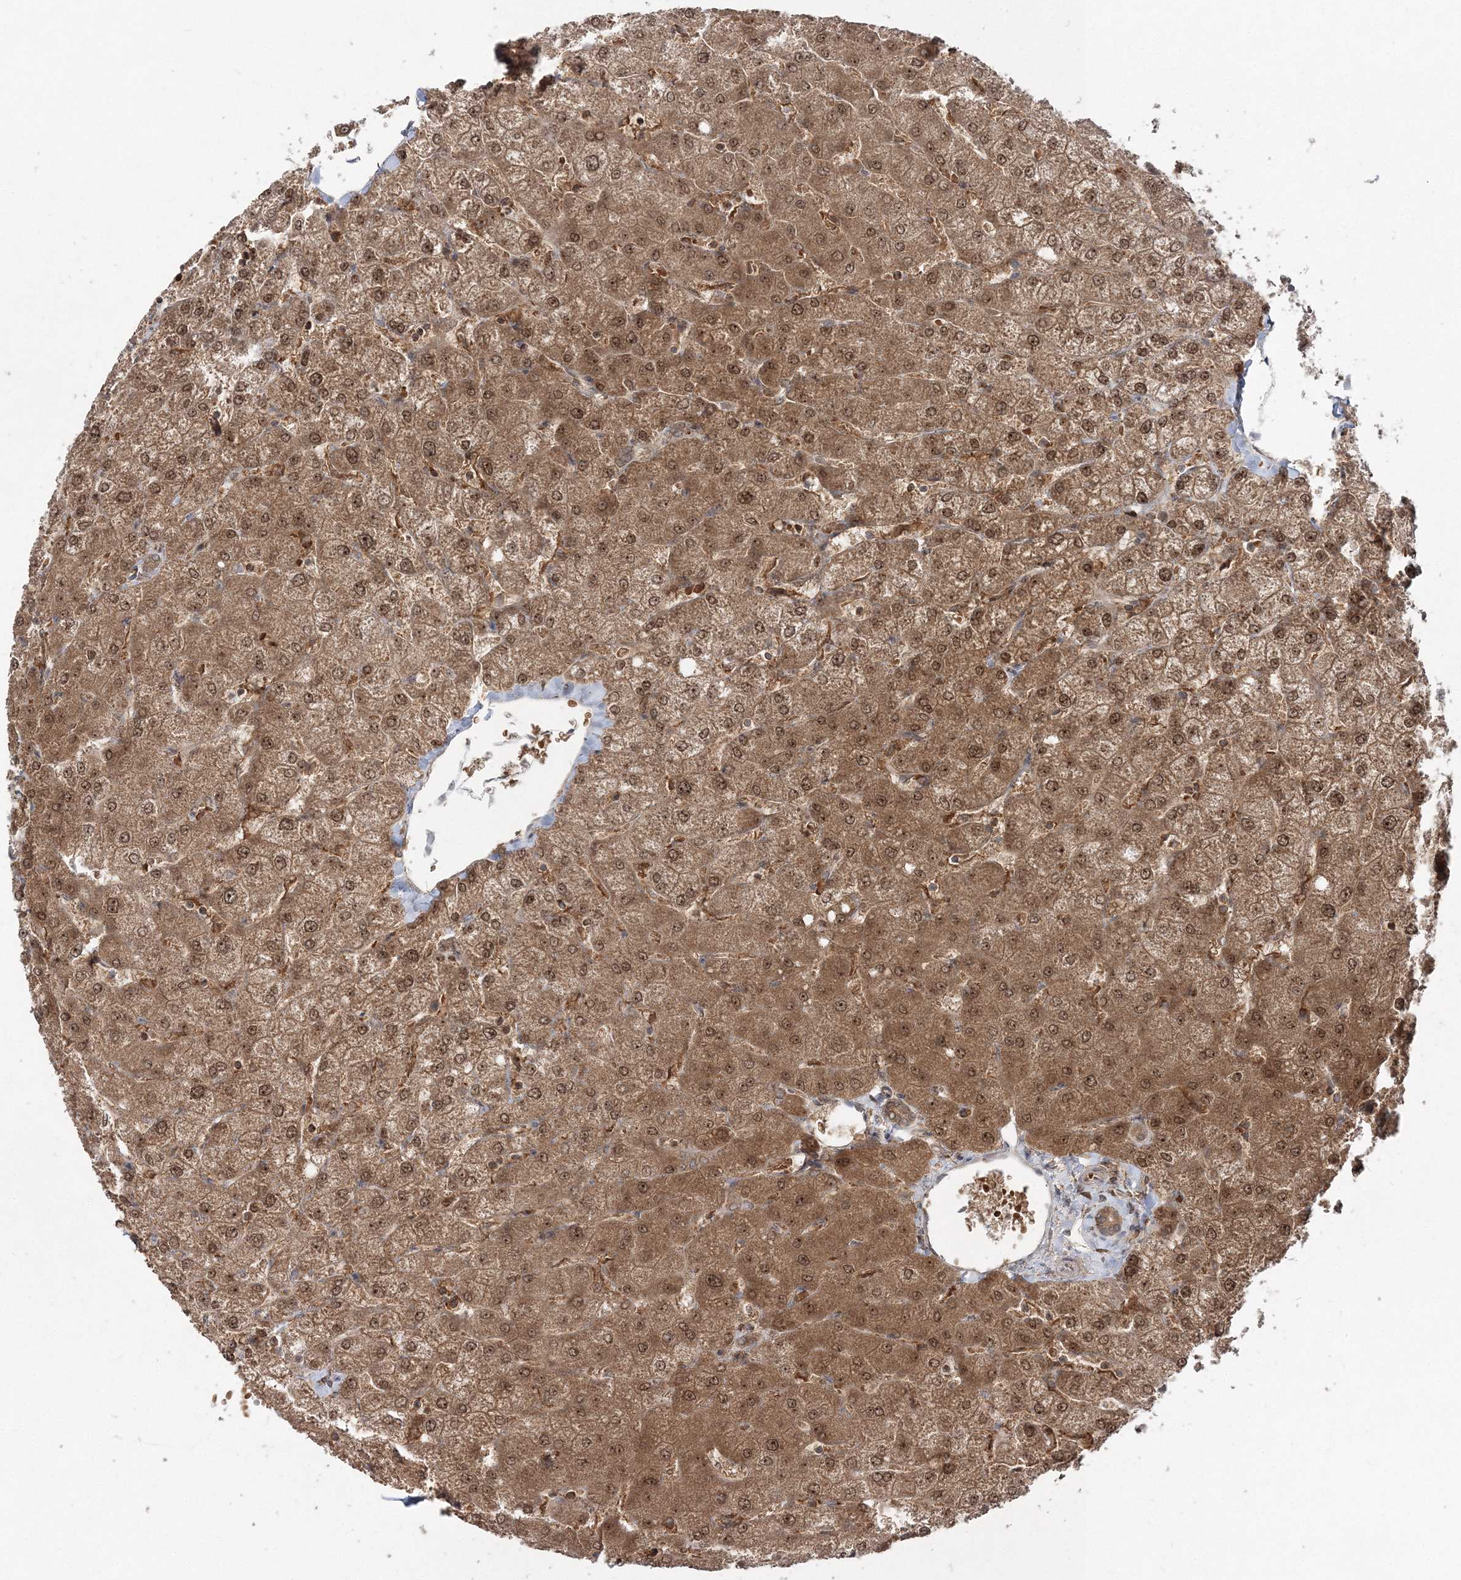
{"staining": {"intensity": "weak", "quantity": ">75%", "location": "cytoplasmic/membranous"}, "tissue": "liver", "cell_type": "Cholangiocytes", "image_type": "normal", "snomed": [{"axis": "morphology", "description": "Normal tissue, NOS"}, {"axis": "topography", "description": "Liver"}], "caption": "Immunohistochemical staining of benign liver exhibits weak cytoplasmic/membranous protein expression in approximately >75% of cholangiocytes. The staining was performed using DAB (3,3'-diaminobenzidine) to visualize the protein expression in brown, while the nuclei were stained in blue with hematoxylin (Magnification: 20x).", "gene": "PCBD2", "patient": {"sex": "female", "age": 54}}